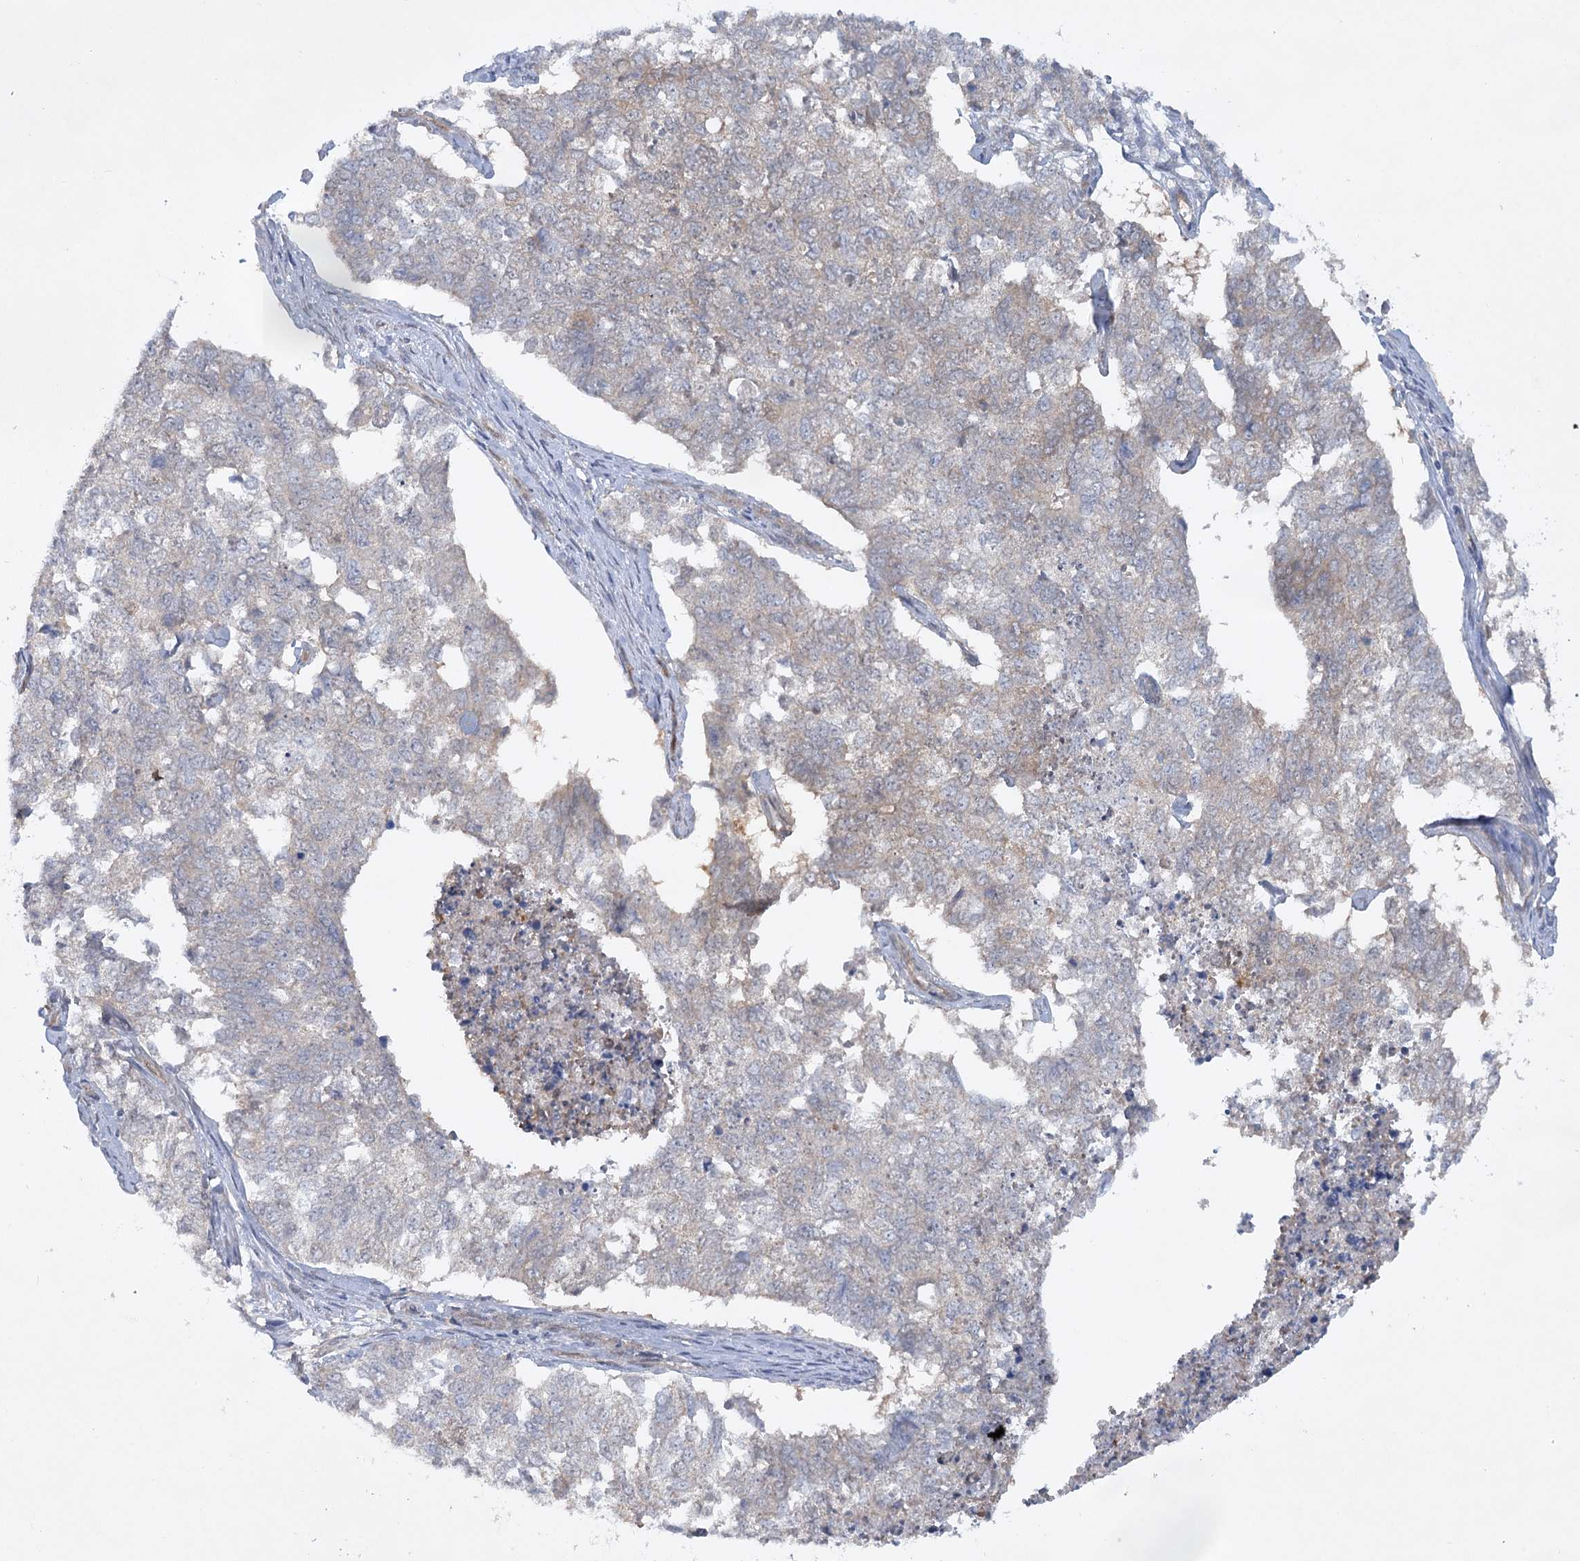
{"staining": {"intensity": "negative", "quantity": "none", "location": "none"}, "tissue": "cervical cancer", "cell_type": "Tumor cells", "image_type": "cancer", "snomed": [{"axis": "morphology", "description": "Squamous cell carcinoma, NOS"}, {"axis": "topography", "description": "Cervix"}], "caption": "Tumor cells show no significant protein positivity in cervical squamous cell carcinoma.", "gene": "AAMDC", "patient": {"sex": "female", "age": 63}}